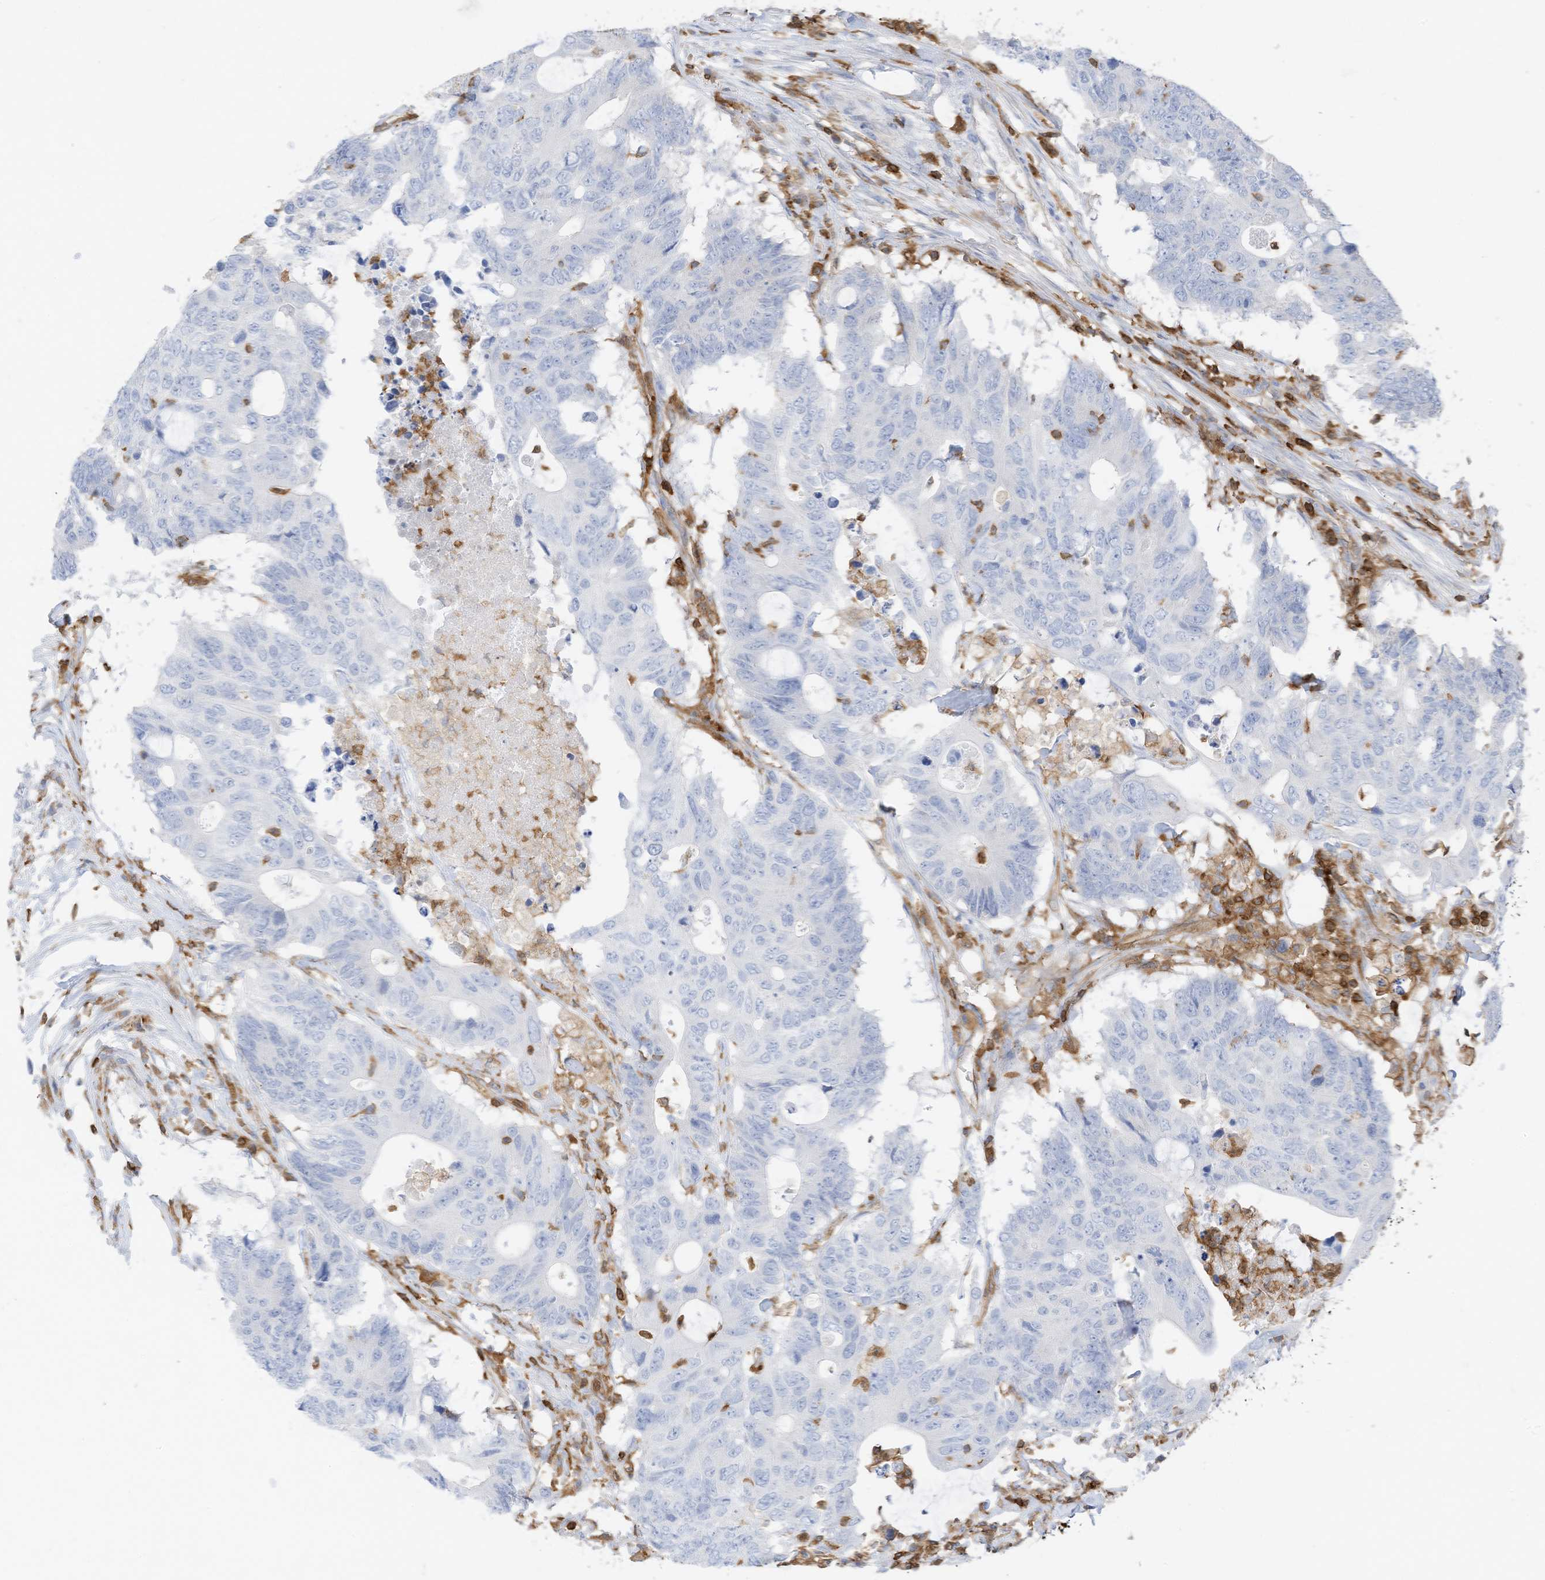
{"staining": {"intensity": "negative", "quantity": "none", "location": "none"}, "tissue": "colorectal cancer", "cell_type": "Tumor cells", "image_type": "cancer", "snomed": [{"axis": "morphology", "description": "Adenocarcinoma, NOS"}, {"axis": "topography", "description": "Colon"}], "caption": "Immunohistochemistry photomicrograph of adenocarcinoma (colorectal) stained for a protein (brown), which shows no staining in tumor cells. Nuclei are stained in blue.", "gene": "ARHGAP25", "patient": {"sex": "male", "age": 71}}